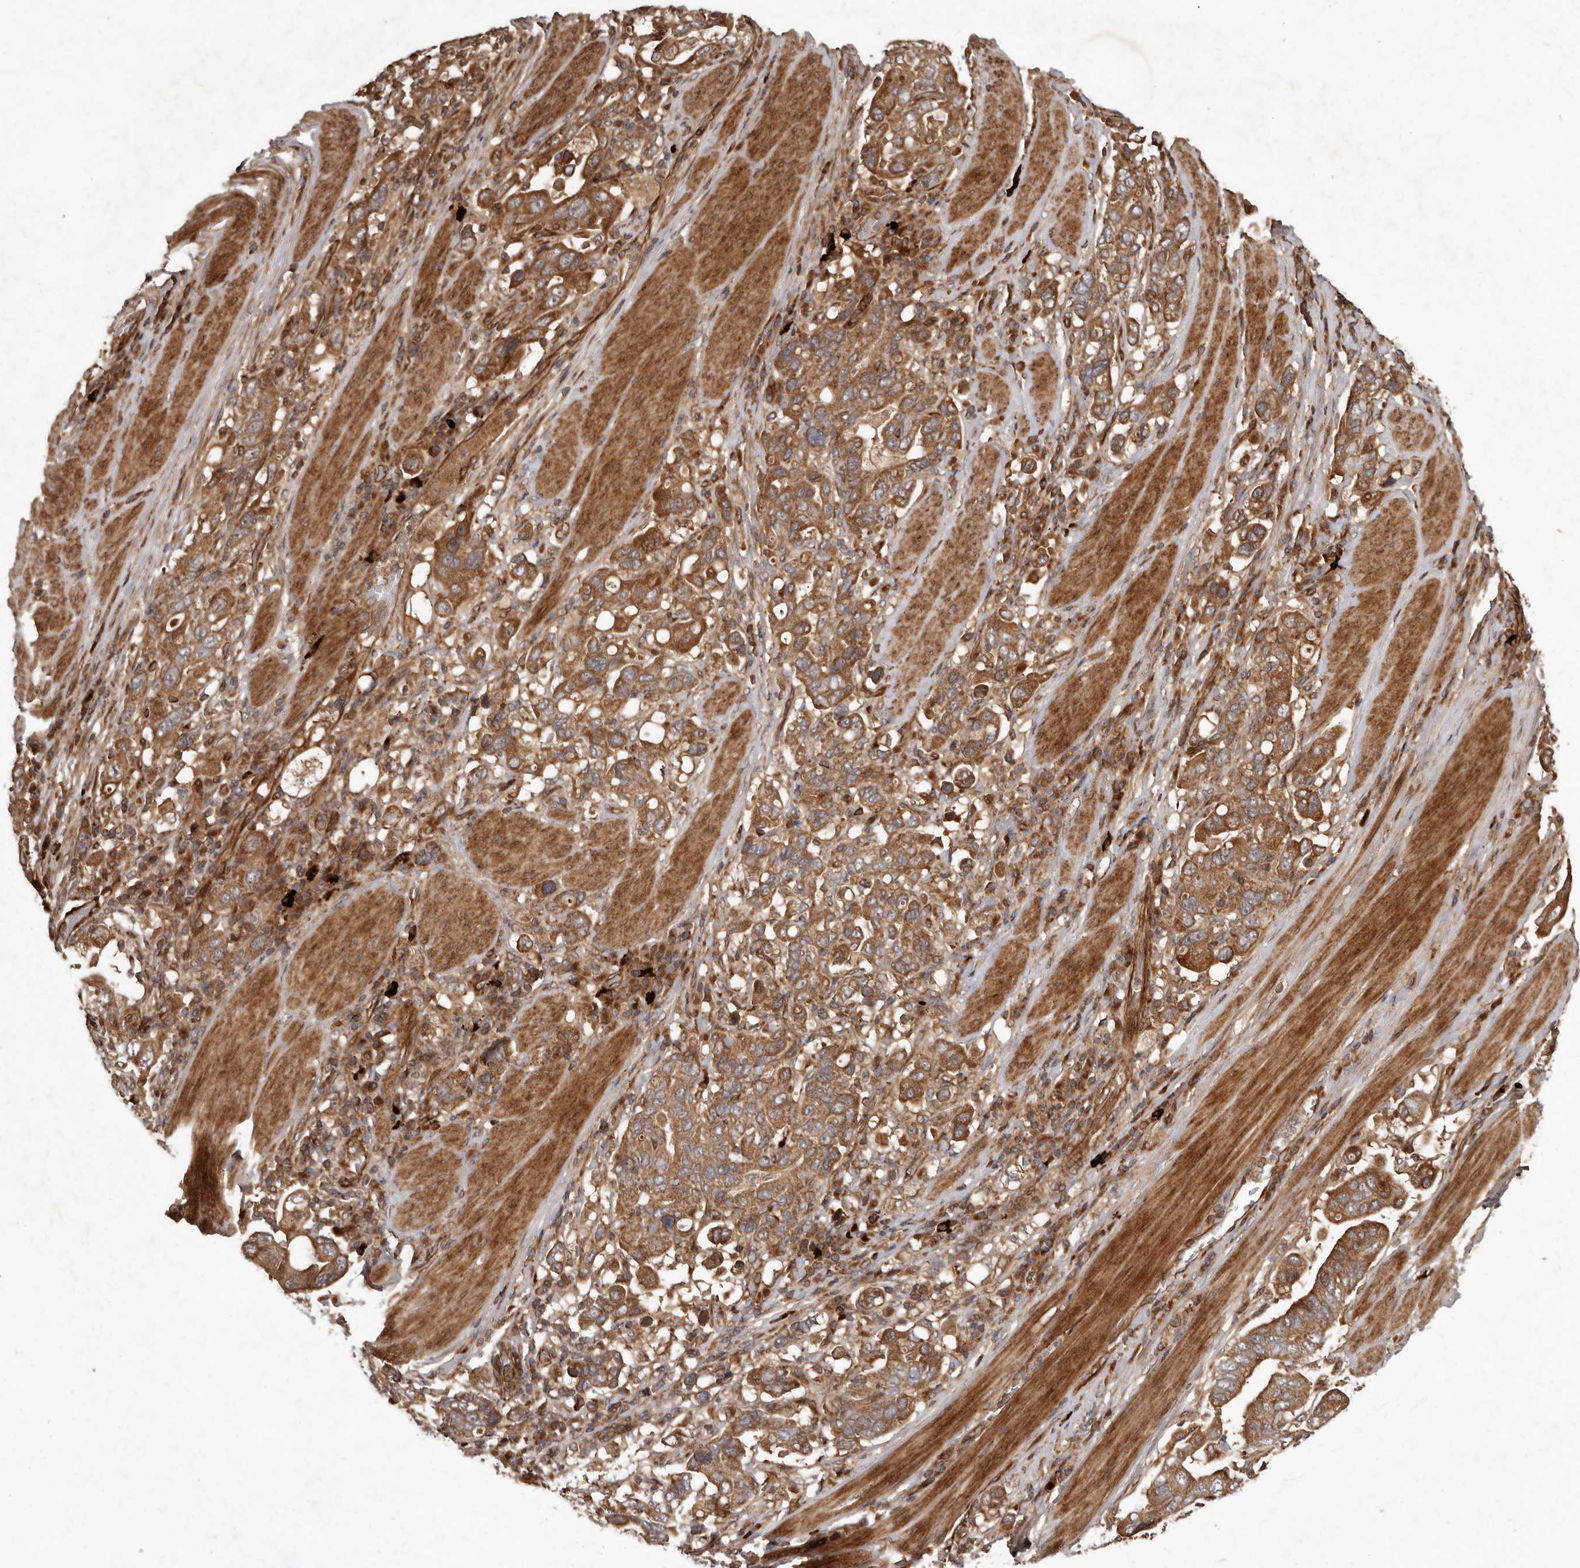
{"staining": {"intensity": "moderate", "quantity": ">75%", "location": "cytoplasmic/membranous"}, "tissue": "stomach cancer", "cell_type": "Tumor cells", "image_type": "cancer", "snomed": [{"axis": "morphology", "description": "Adenocarcinoma, NOS"}, {"axis": "topography", "description": "Stomach, upper"}], "caption": "An IHC micrograph of tumor tissue is shown. Protein staining in brown labels moderate cytoplasmic/membranous positivity in adenocarcinoma (stomach) within tumor cells.", "gene": "STK36", "patient": {"sex": "male", "age": 62}}